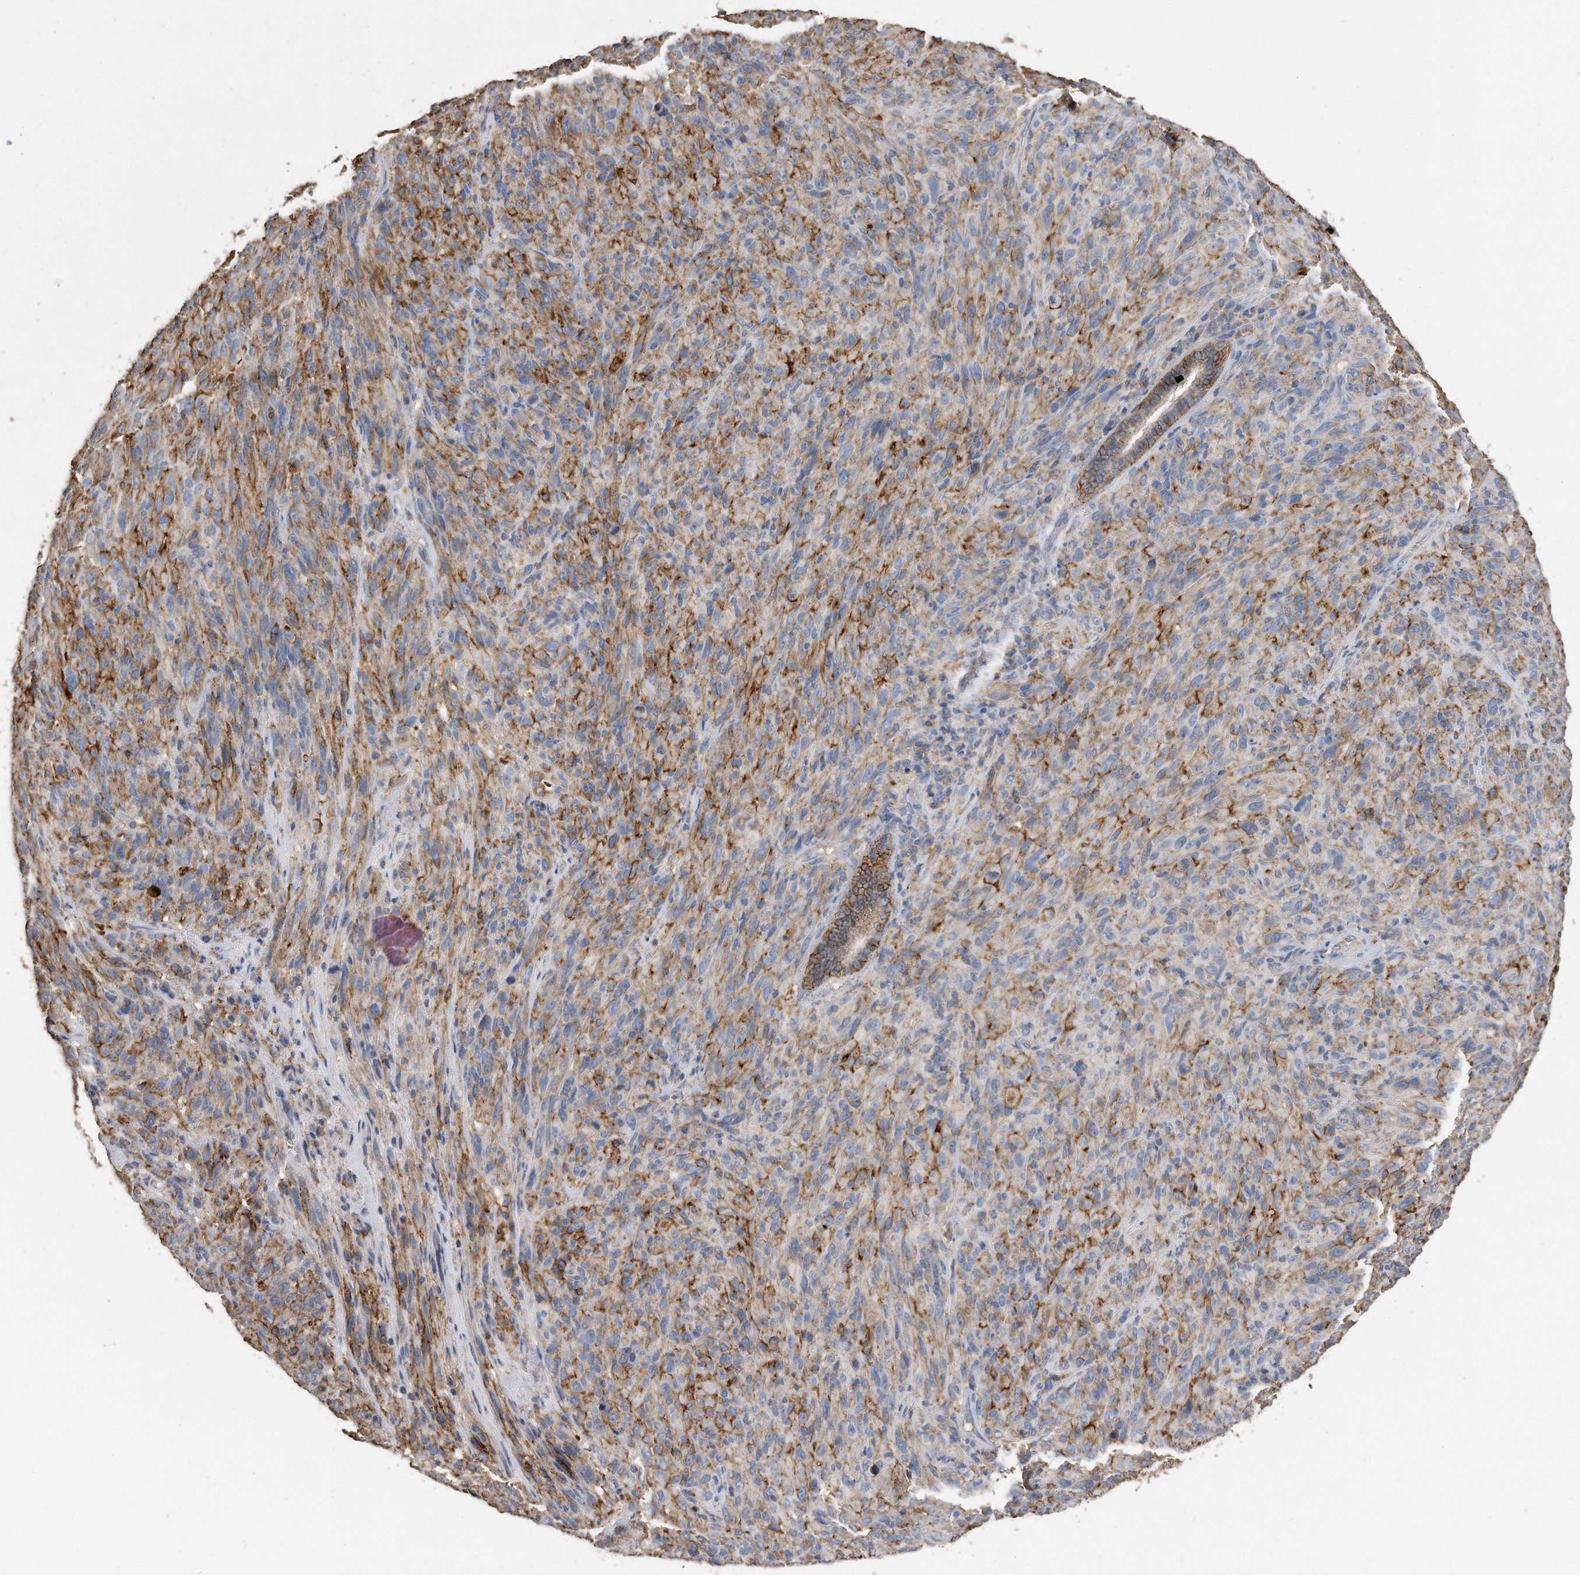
{"staining": {"intensity": "moderate", "quantity": "25%-75%", "location": "cytoplasmic/membranous"}, "tissue": "melanoma", "cell_type": "Tumor cells", "image_type": "cancer", "snomed": [{"axis": "morphology", "description": "Malignant melanoma, NOS"}, {"axis": "topography", "description": "Skin of head"}], "caption": "Tumor cells show medium levels of moderate cytoplasmic/membranous positivity in approximately 25%-75% of cells in malignant melanoma. The staining is performed using DAB brown chromogen to label protein expression. The nuclei are counter-stained blue using hematoxylin.", "gene": "CDCP1", "patient": {"sex": "male", "age": 96}}